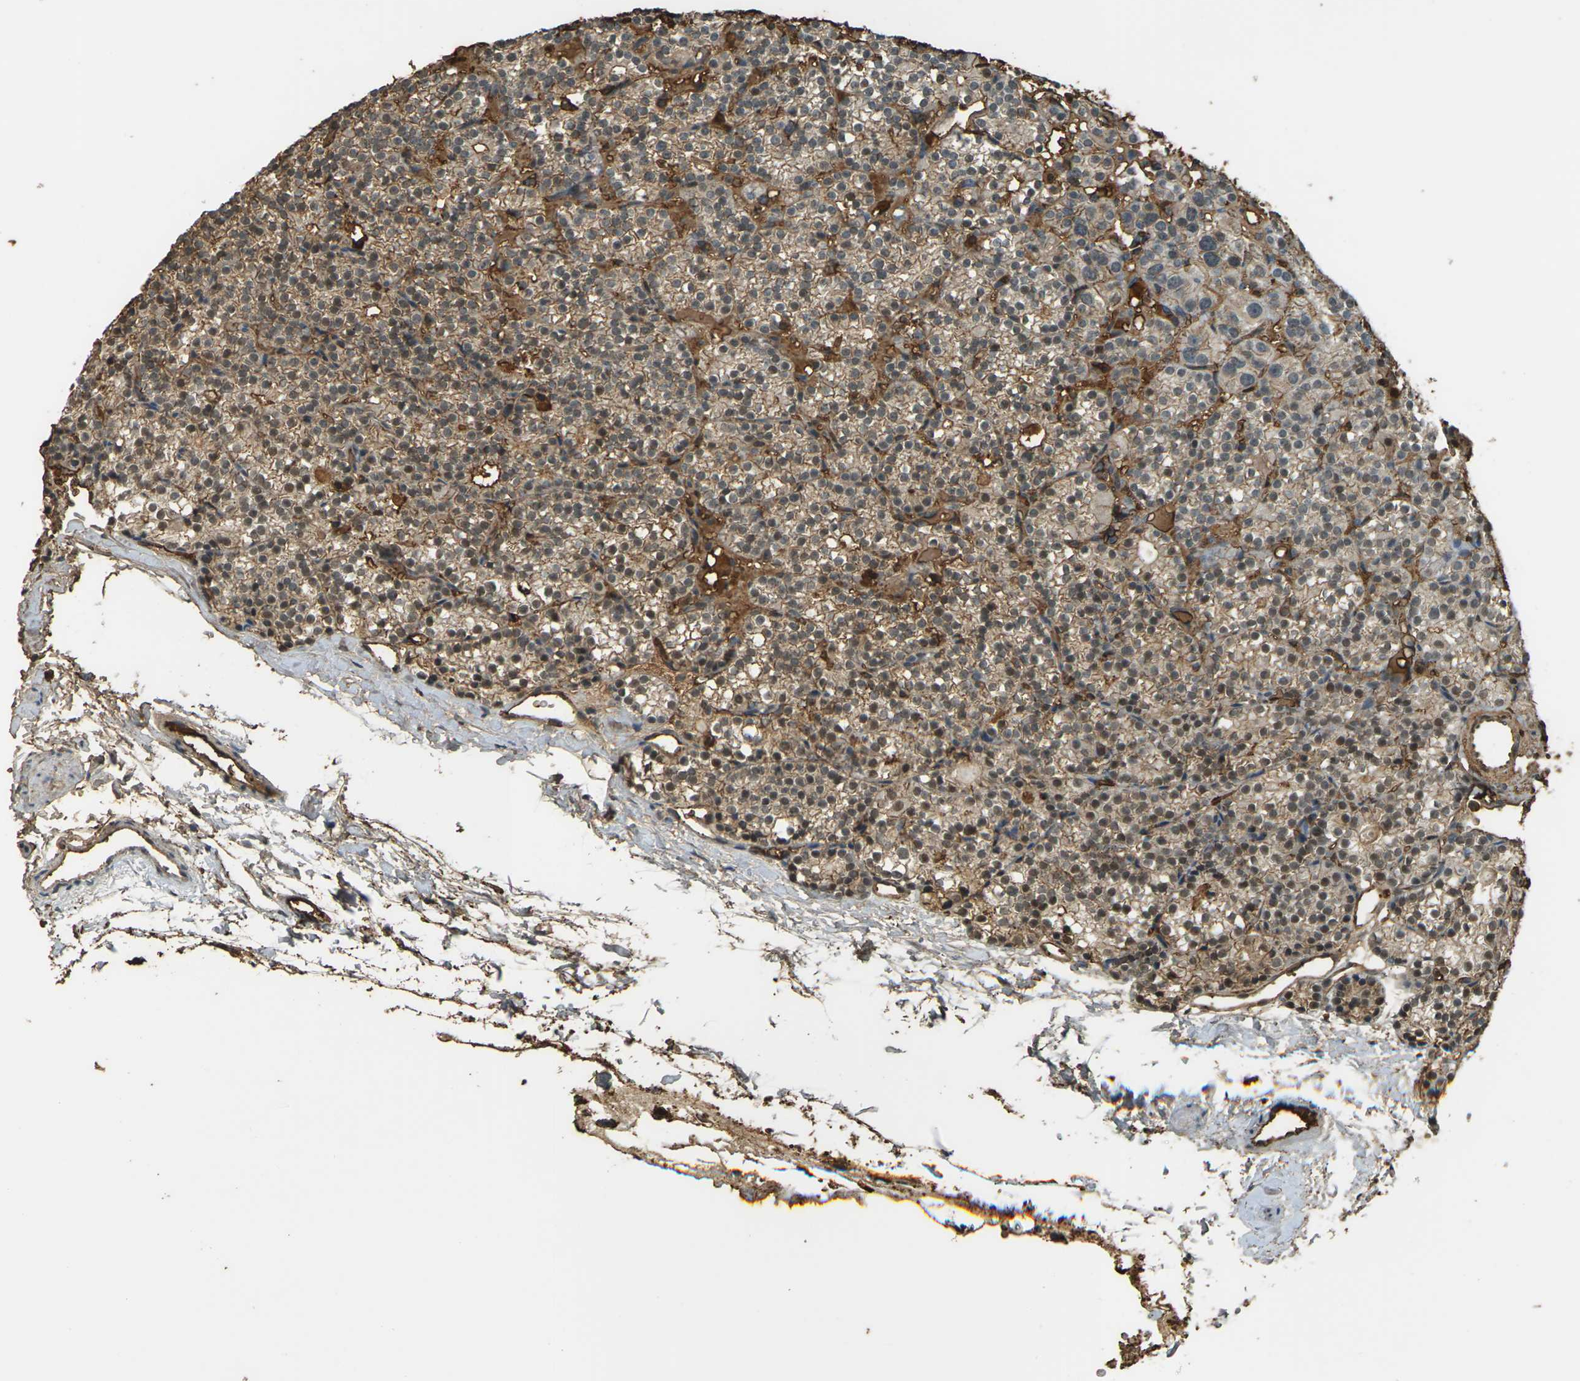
{"staining": {"intensity": "strong", "quantity": ">75%", "location": "cytoplasmic/membranous"}, "tissue": "parathyroid gland", "cell_type": "Glandular cells", "image_type": "normal", "snomed": [{"axis": "morphology", "description": "Normal tissue, NOS"}, {"axis": "topography", "description": "Parathyroid gland"}], "caption": "Protein analysis of normal parathyroid gland shows strong cytoplasmic/membranous staining in about >75% of glandular cells.", "gene": "CYP1B1", "patient": {"sex": "female", "age": 64}}